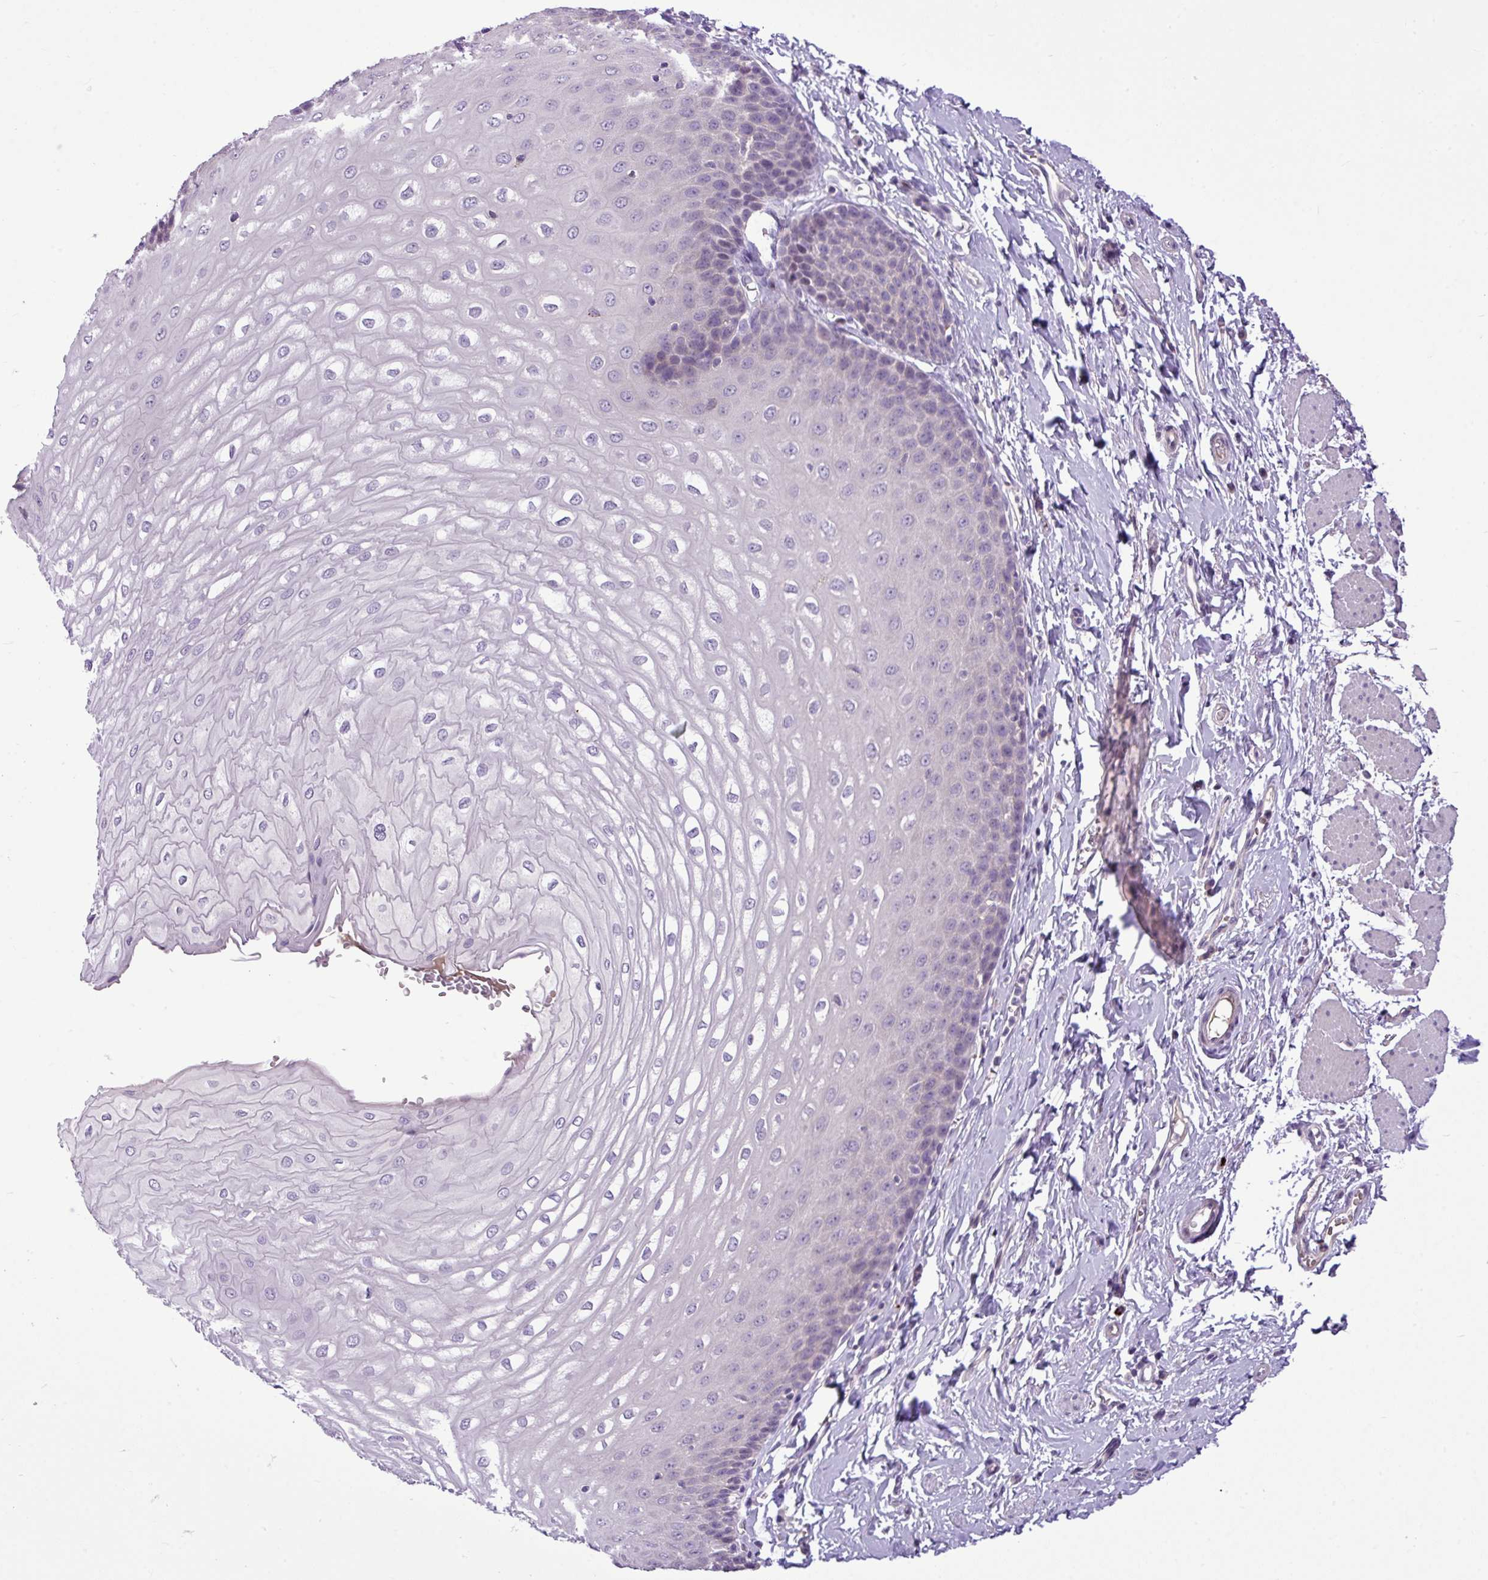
{"staining": {"intensity": "negative", "quantity": "none", "location": "none"}, "tissue": "esophagus", "cell_type": "Squamous epithelial cells", "image_type": "normal", "snomed": [{"axis": "morphology", "description": "Normal tissue, NOS"}, {"axis": "topography", "description": "Esophagus"}], "caption": "This histopathology image is of benign esophagus stained with immunohistochemistry (IHC) to label a protein in brown with the nuclei are counter-stained blue. There is no staining in squamous epithelial cells. (Stains: DAB (3,3'-diaminobenzidine) immunohistochemistry (IHC) with hematoxylin counter stain, Microscopy: brightfield microscopy at high magnification).", "gene": "IL17A", "patient": {"sex": "male", "age": 70}}